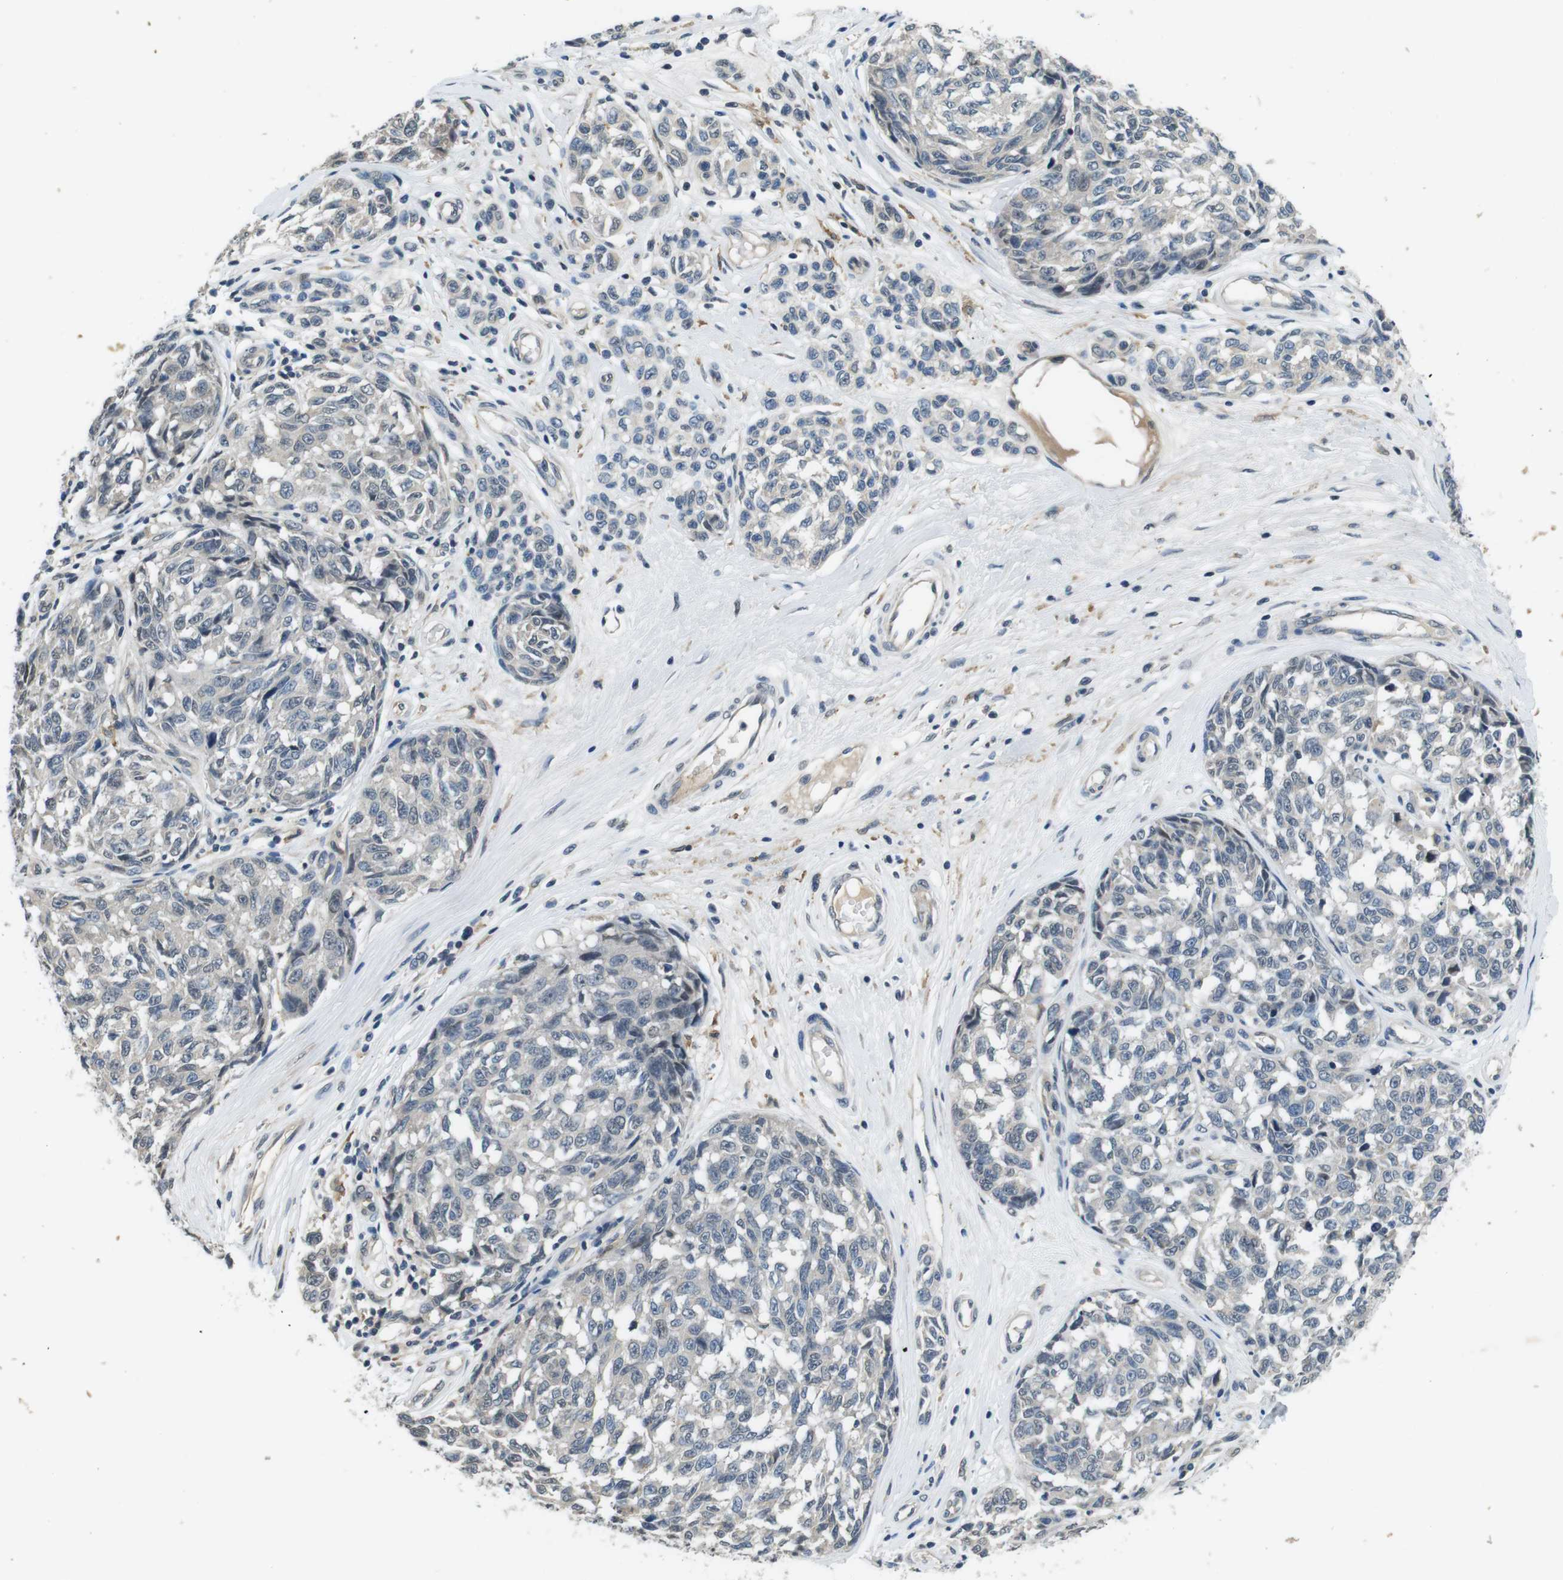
{"staining": {"intensity": "negative", "quantity": "none", "location": "none"}, "tissue": "melanoma", "cell_type": "Tumor cells", "image_type": "cancer", "snomed": [{"axis": "morphology", "description": "Malignant melanoma, NOS"}, {"axis": "topography", "description": "Skin"}], "caption": "Immunohistochemistry (IHC) image of neoplastic tissue: human malignant melanoma stained with DAB reveals no significant protein staining in tumor cells. (IHC, brightfield microscopy, high magnification).", "gene": "CD163L1", "patient": {"sex": "female", "age": 64}}